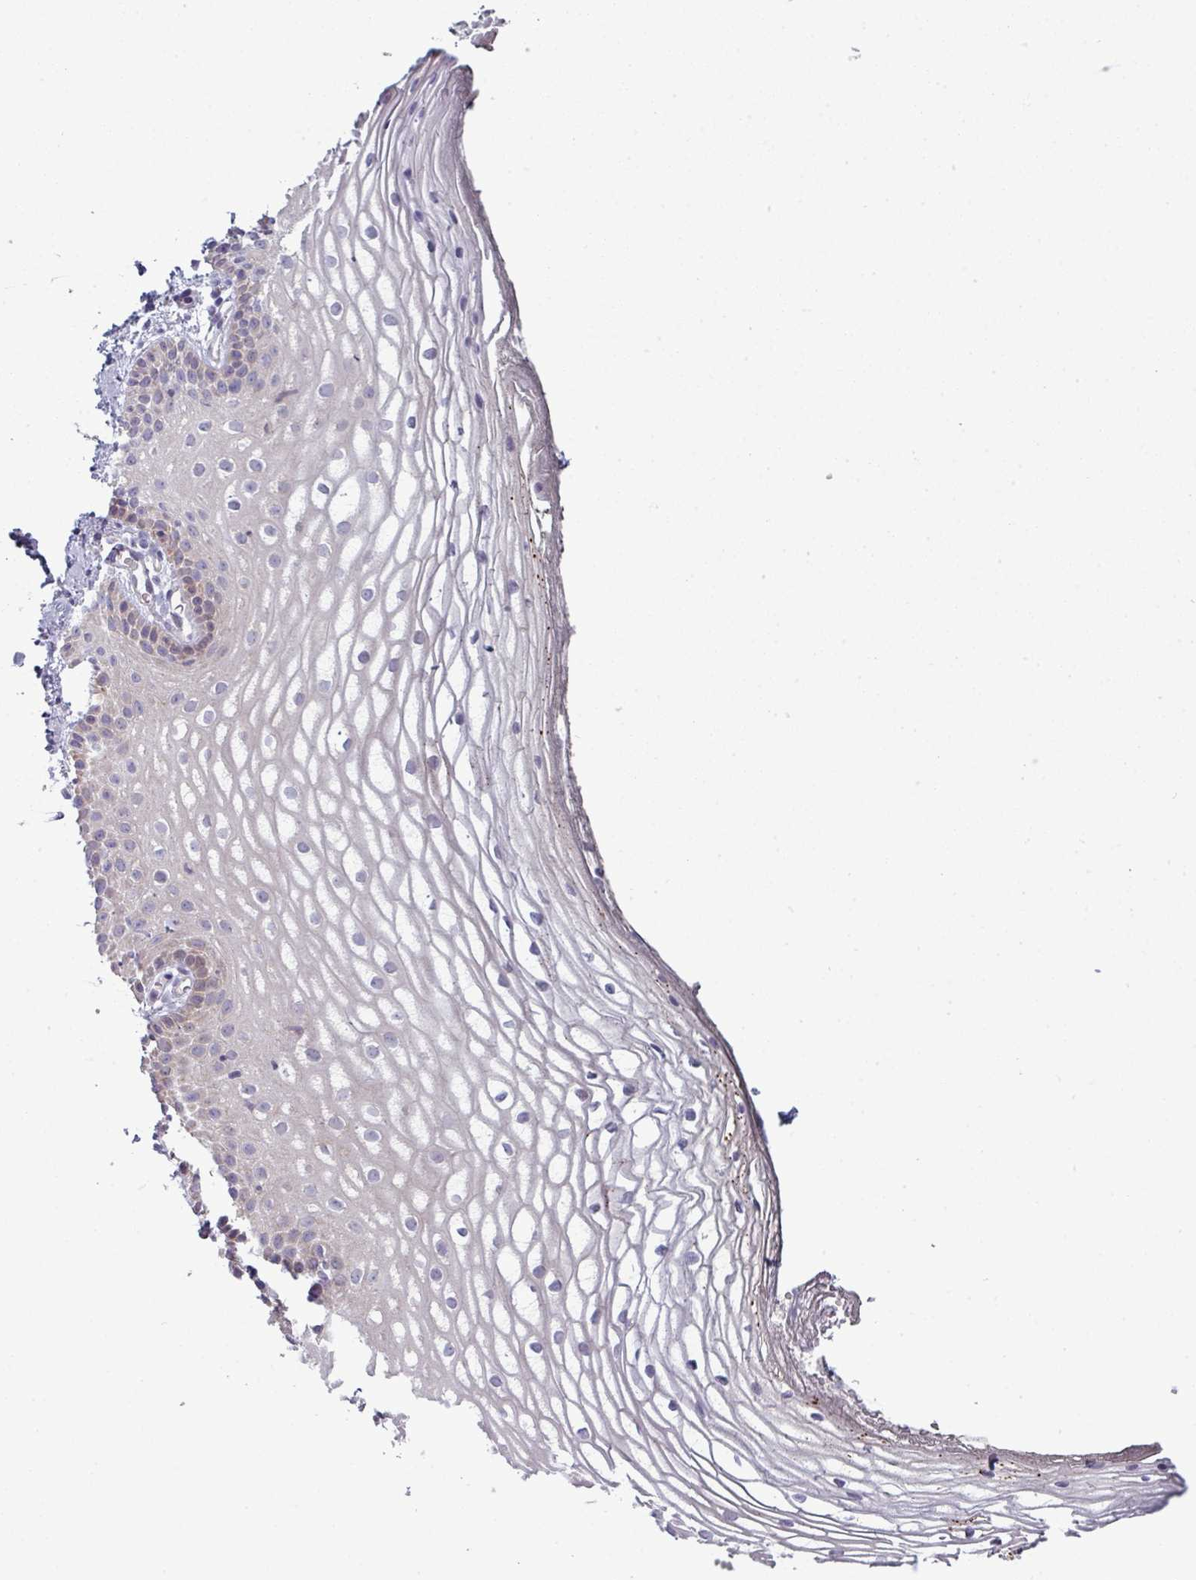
{"staining": {"intensity": "moderate", "quantity": "25%-75%", "location": "cytoplasmic/membranous"}, "tissue": "vagina", "cell_type": "Squamous epithelial cells", "image_type": "normal", "snomed": [{"axis": "morphology", "description": "Normal tissue, NOS"}, {"axis": "topography", "description": "Vagina"}], "caption": "The histopathology image reveals a brown stain indicating the presence of a protein in the cytoplasmic/membranous of squamous epithelial cells in vagina. (Brightfield microscopy of DAB IHC at high magnification).", "gene": "ZNF615", "patient": {"sex": "female", "age": 56}}